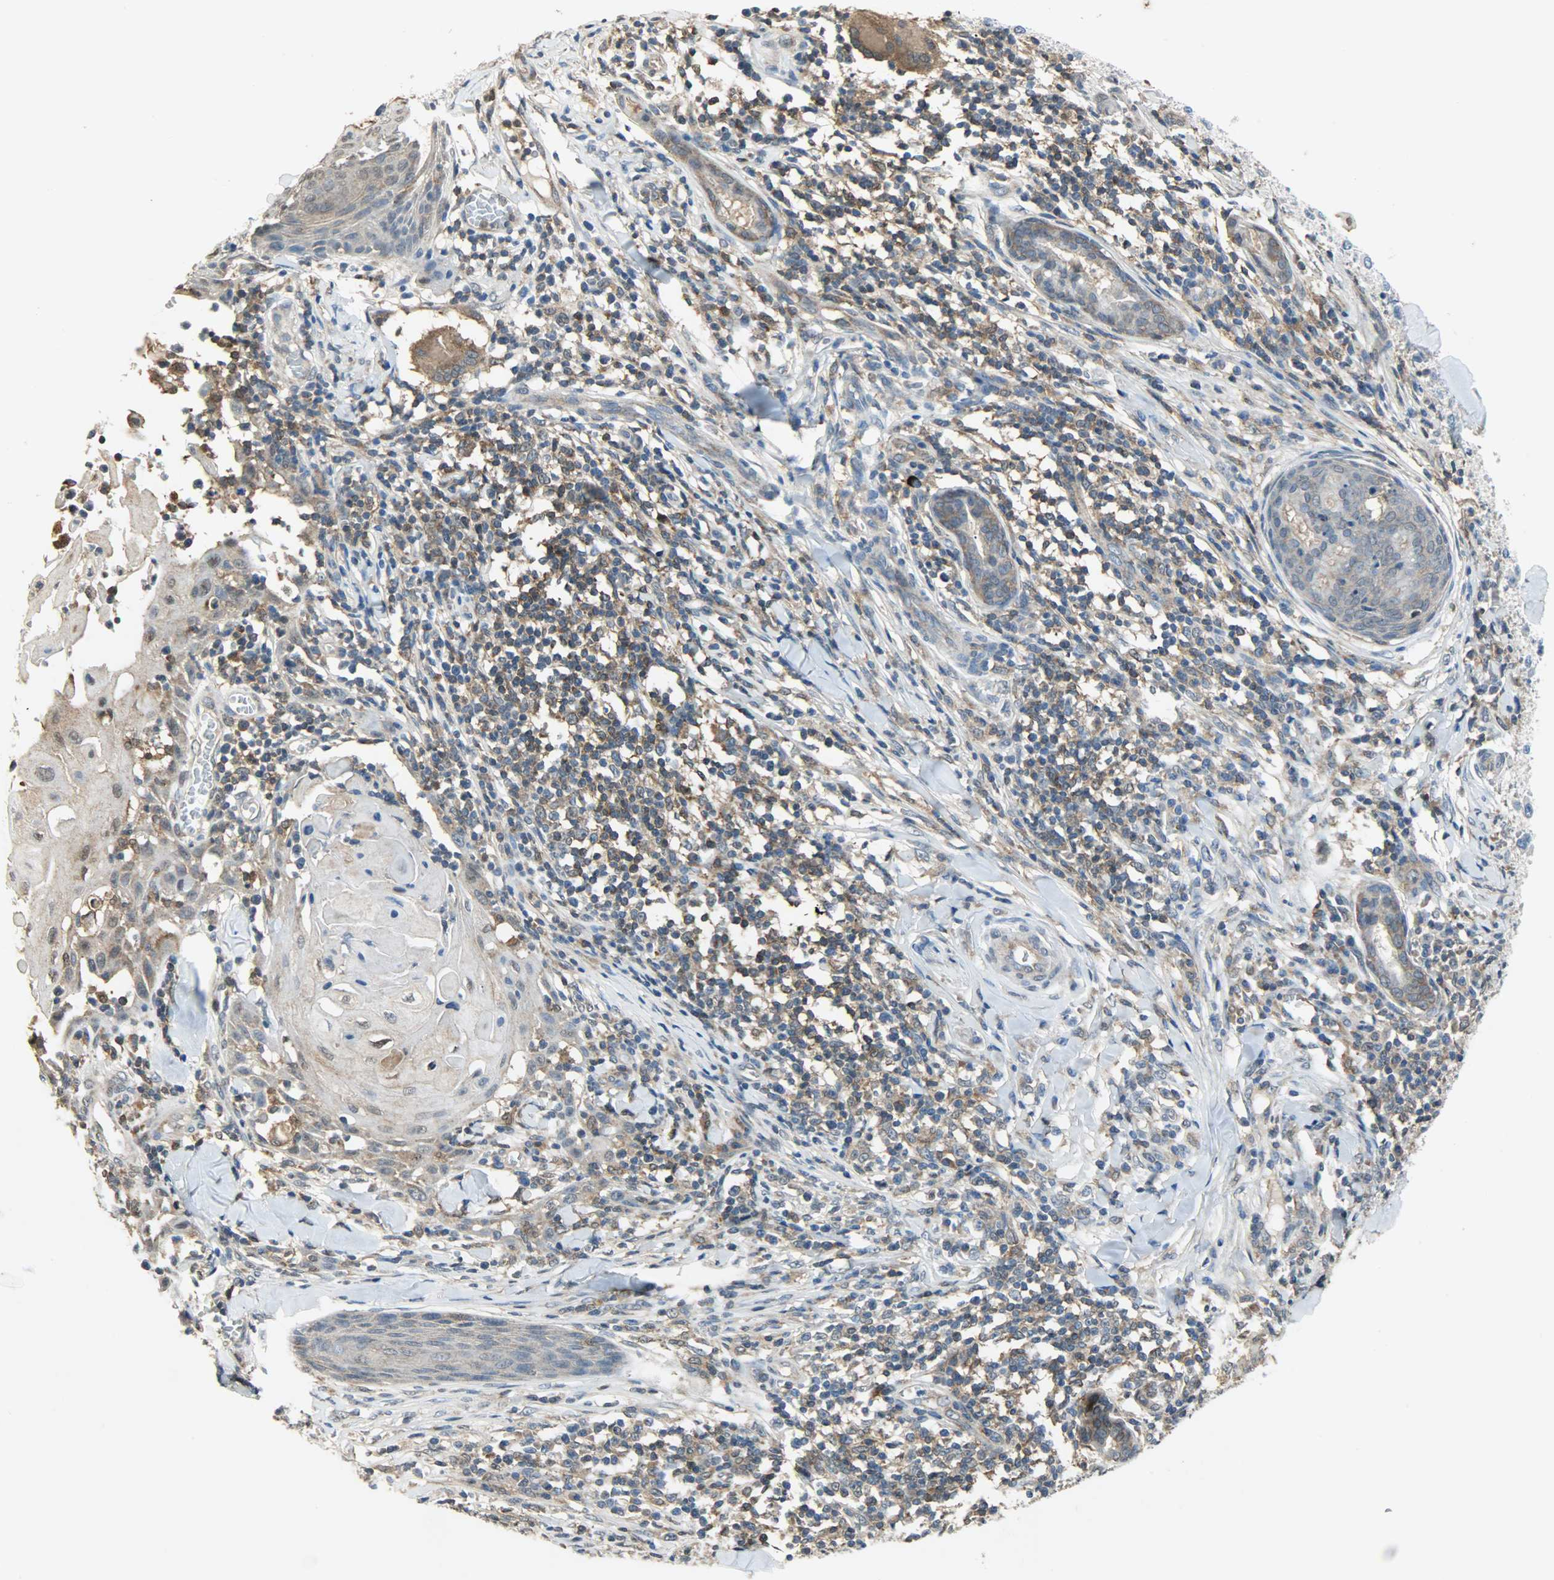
{"staining": {"intensity": "moderate", "quantity": "25%-75%", "location": "cytoplasmic/membranous,nuclear"}, "tissue": "skin cancer", "cell_type": "Tumor cells", "image_type": "cancer", "snomed": [{"axis": "morphology", "description": "Squamous cell carcinoma, NOS"}, {"axis": "topography", "description": "Skin"}], "caption": "Protein expression analysis of human skin squamous cell carcinoma reveals moderate cytoplasmic/membranous and nuclear staining in approximately 25%-75% of tumor cells.", "gene": "TRIM21", "patient": {"sex": "male", "age": 24}}